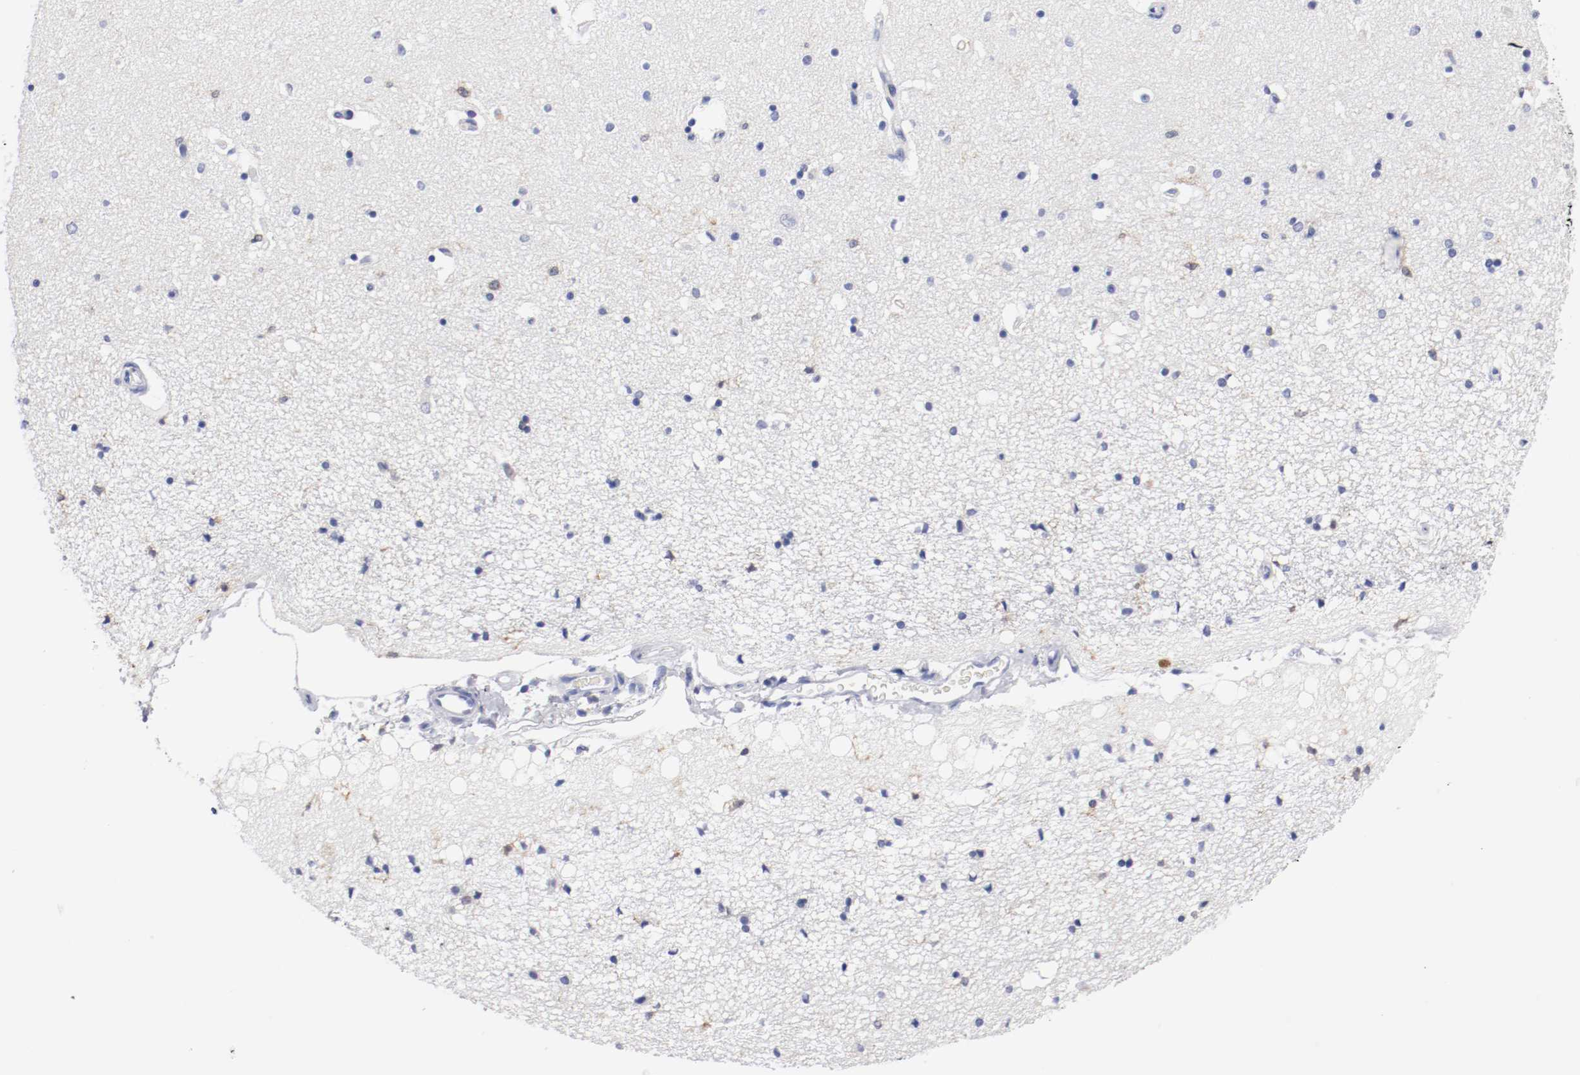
{"staining": {"intensity": "negative", "quantity": "none", "location": "none"}, "tissue": "hippocampus", "cell_type": "Glial cells", "image_type": "normal", "snomed": [{"axis": "morphology", "description": "Normal tissue, NOS"}, {"axis": "topography", "description": "Hippocampus"}], "caption": "DAB immunohistochemical staining of benign hippocampus exhibits no significant expression in glial cells. The staining is performed using DAB (3,3'-diaminobenzidine) brown chromogen with nuclei counter-stained in using hematoxylin.", "gene": "ITGAX", "patient": {"sex": "female", "age": 54}}